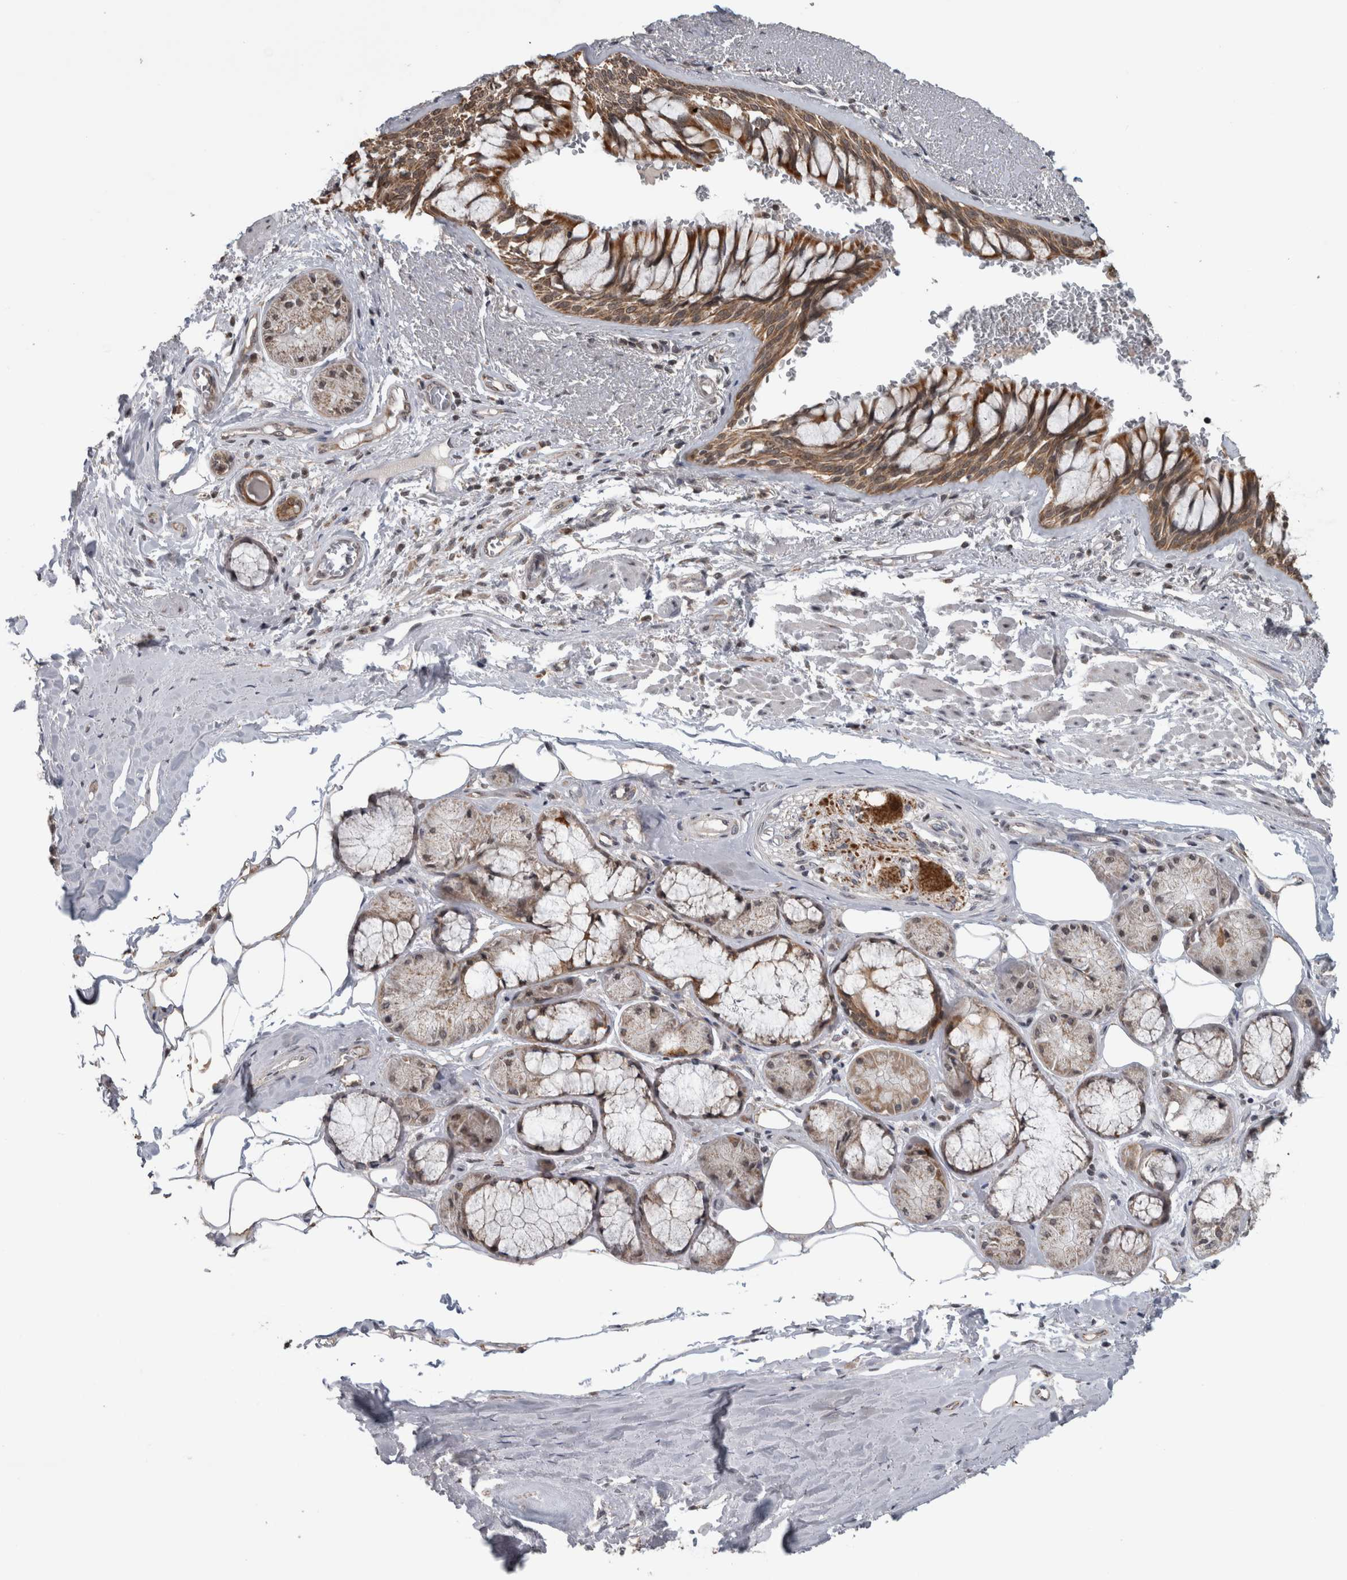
{"staining": {"intensity": "moderate", "quantity": ">75%", "location": "cytoplasmic/membranous"}, "tissue": "bronchus", "cell_type": "Respiratory epithelial cells", "image_type": "normal", "snomed": [{"axis": "morphology", "description": "Normal tissue, NOS"}, {"axis": "topography", "description": "Bronchus"}], "caption": "Immunohistochemistry (IHC) staining of unremarkable bronchus, which demonstrates medium levels of moderate cytoplasmic/membranous positivity in about >75% of respiratory epithelial cells indicating moderate cytoplasmic/membranous protein expression. The staining was performed using DAB (brown) for protein detection and nuclei were counterstained in hematoxylin (blue).", "gene": "OR2K2", "patient": {"sex": "male", "age": 66}}